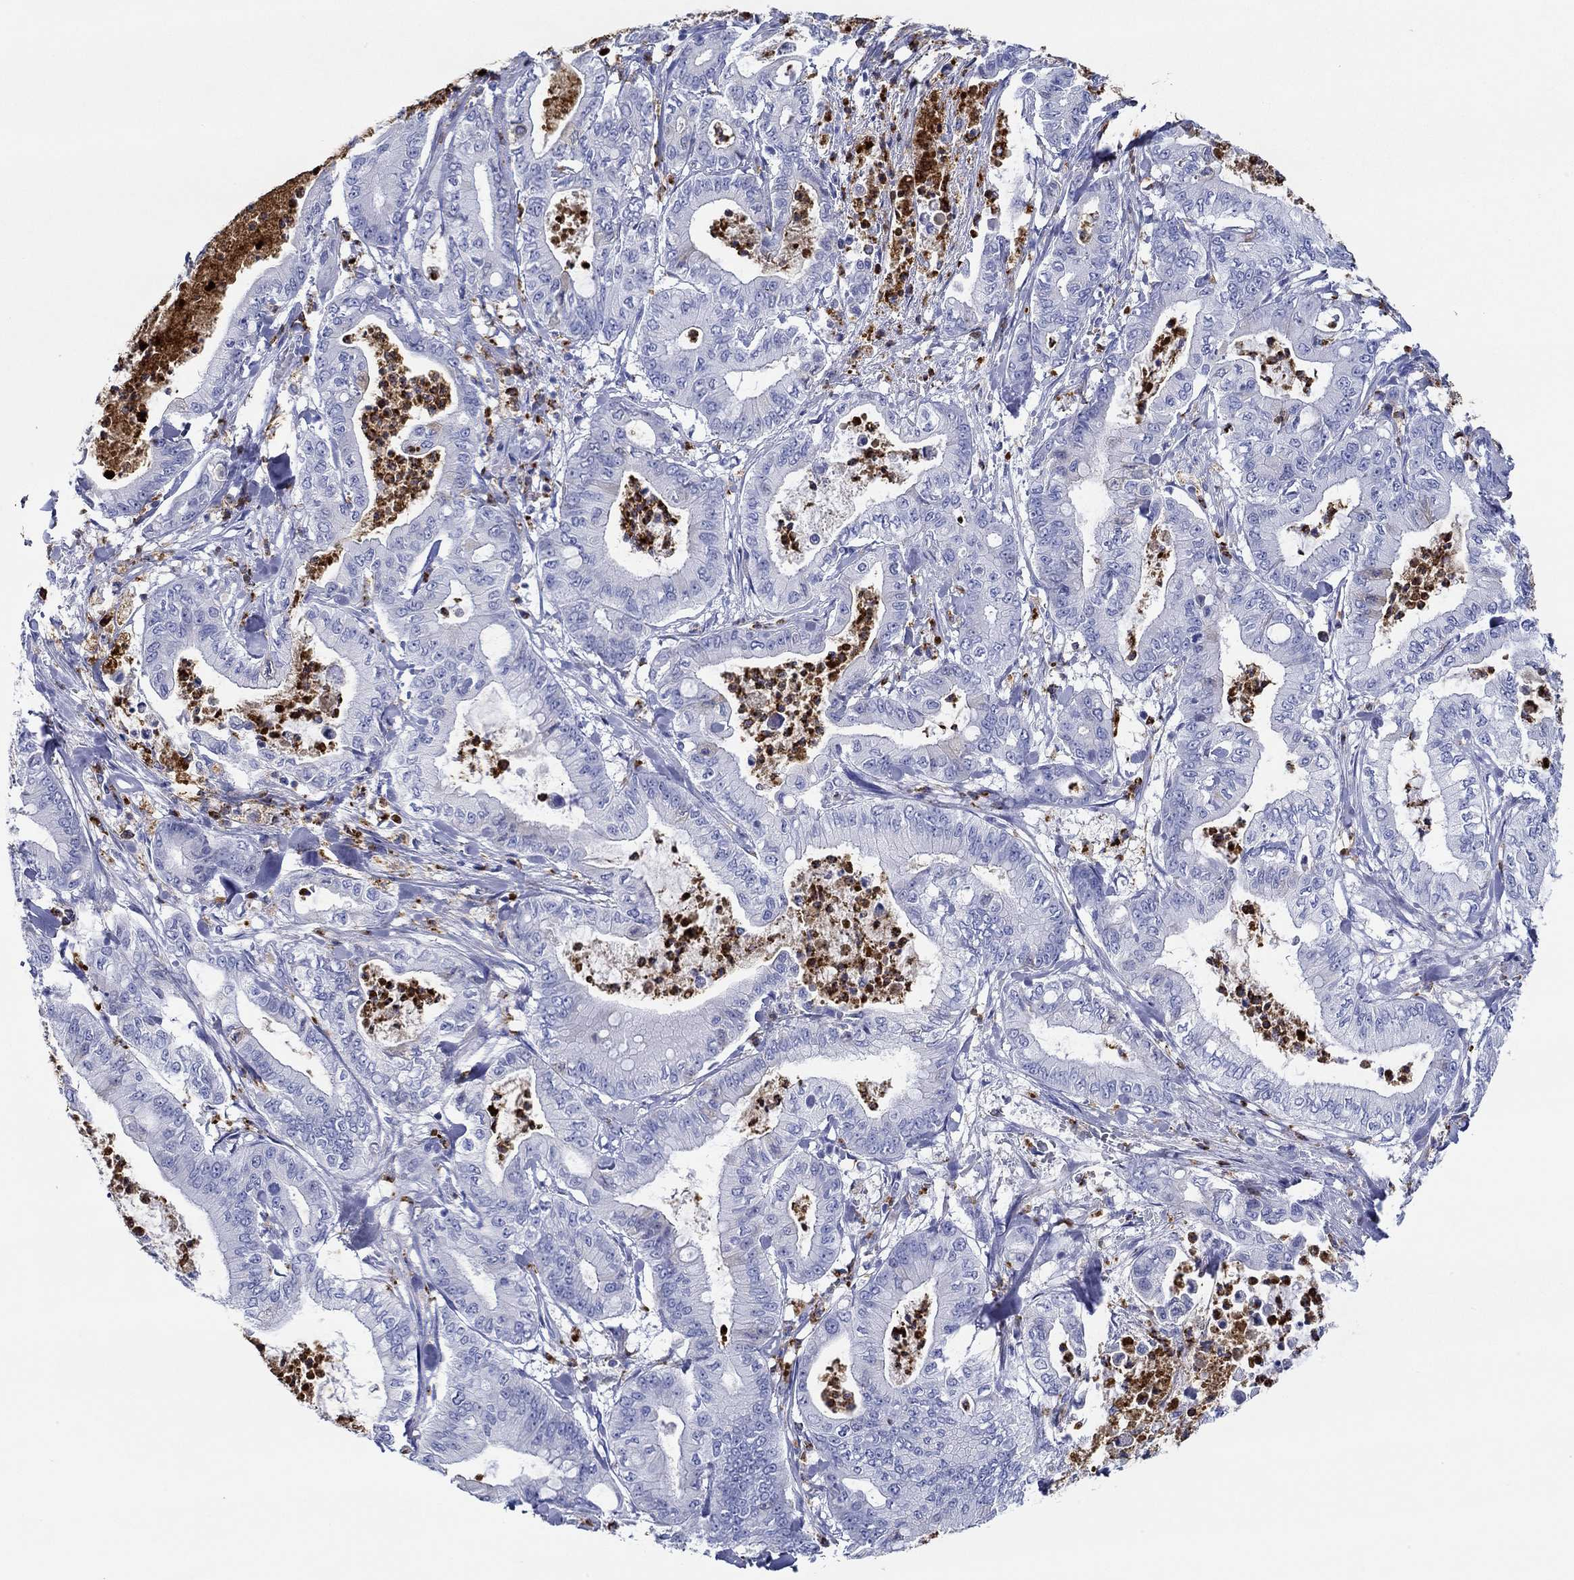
{"staining": {"intensity": "negative", "quantity": "none", "location": "none"}, "tissue": "pancreatic cancer", "cell_type": "Tumor cells", "image_type": "cancer", "snomed": [{"axis": "morphology", "description": "Adenocarcinoma, NOS"}, {"axis": "topography", "description": "Pancreas"}], "caption": "Human pancreatic adenocarcinoma stained for a protein using immunohistochemistry (IHC) reveals no positivity in tumor cells.", "gene": "EPX", "patient": {"sex": "male", "age": 71}}